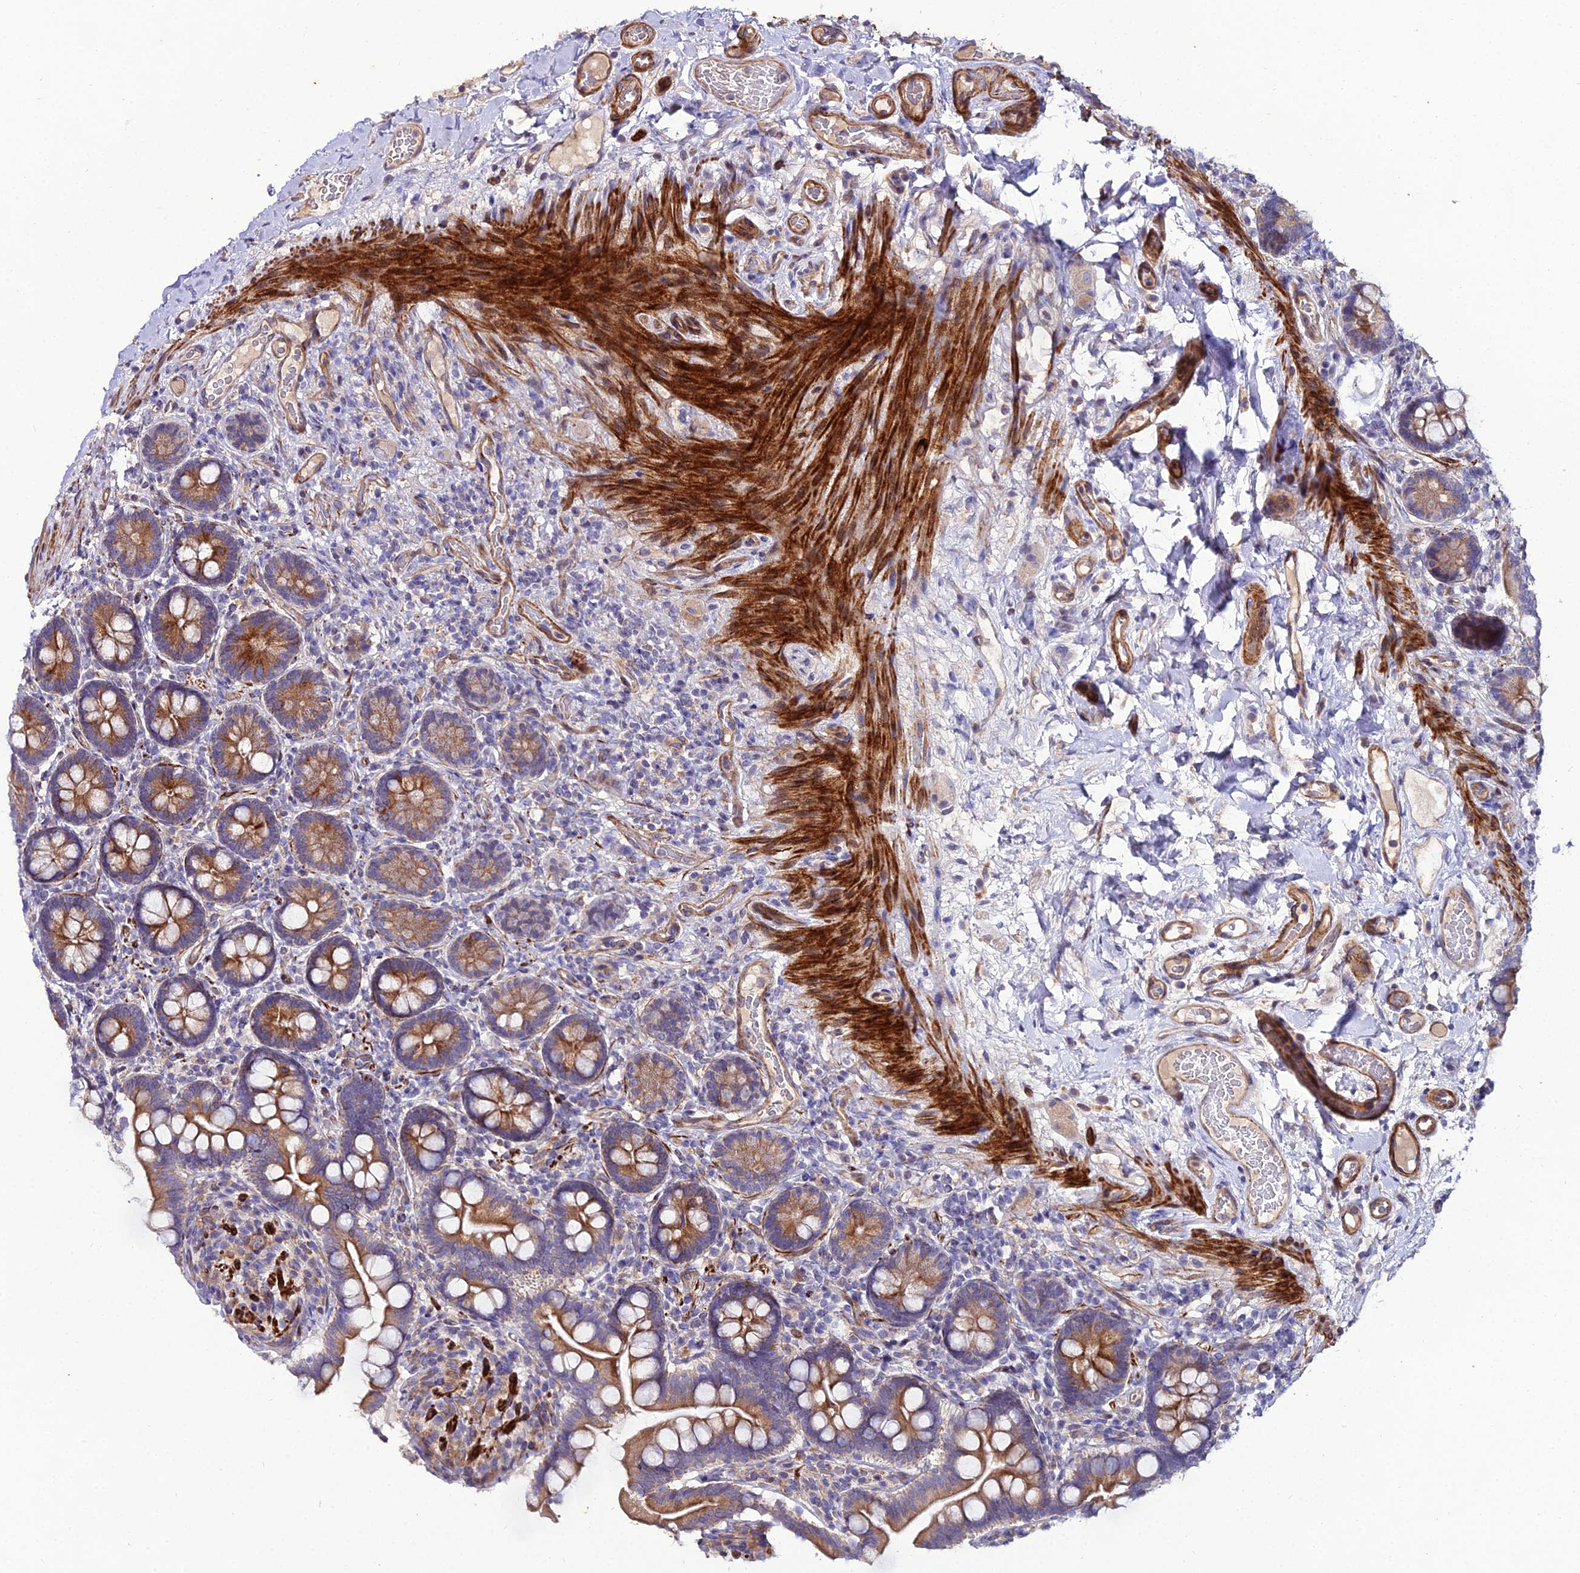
{"staining": {"intensity": "strong", "quantity": ">75%", "location": "cytoplasmic/membranous"}, "tissue": "small intestine", "cell_type": "Glandular cells", "image_type": "normal", "snomed": [{"axis": "morphology", "description": "Normal tissue, NOS"}, {"axis": "topography", "description": "Small intestine"}], "caption": "Small intestine stained for a protein displays strong cytoplasmic/membranous positivity in glandular cells. (DAB IHC with brightfield microscopy, high magnification).", "gene": "ARL6IP1", "patient": {"sex": "female", "age": 64}}